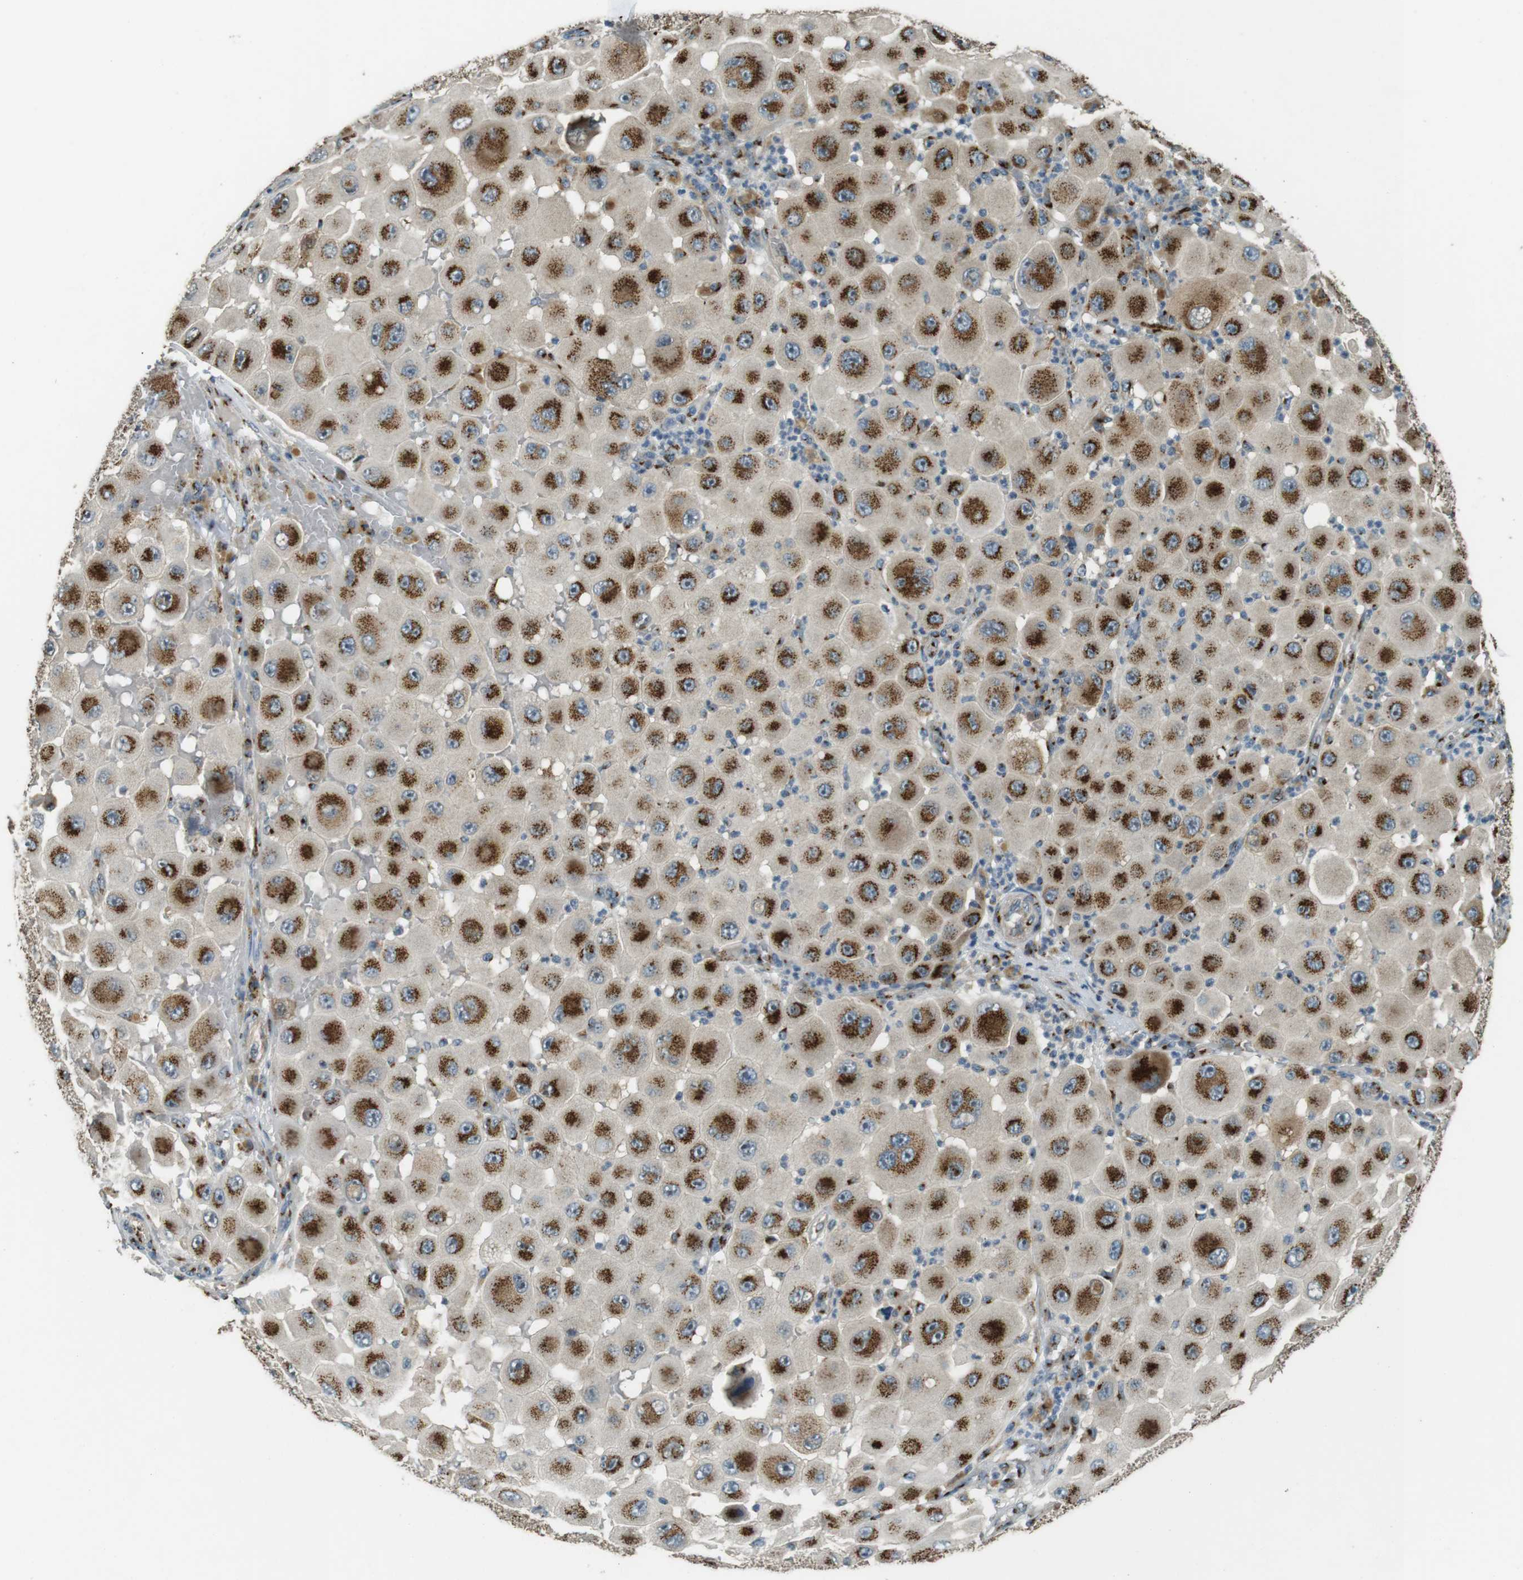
{"staining": {"intensity": "strong", "quantity": ">75%", "location": "cytoplasmic/membranous"}, "tissue": "melanoma", "cell_type": "Tumor cells", "image_type": "cancer", "snomed": [{"axis": "morphology", "description": "Malignant melanoma, NOS"}, {"axis": "topography", "description": "Skin"}], "caption": "Immunohistochemistry histopathology image of neoplastic tissue: human melanoma stained using immunohistochemistry (IHC) demonstrates high levels of strong protein expression localized specifically in the cytoplasmic/membranous of tumor cells, appearing as a cytoplasmic/membranous brown color.", "gene": "TMEM115", "patient": {"sex": "female", "age": 81}}